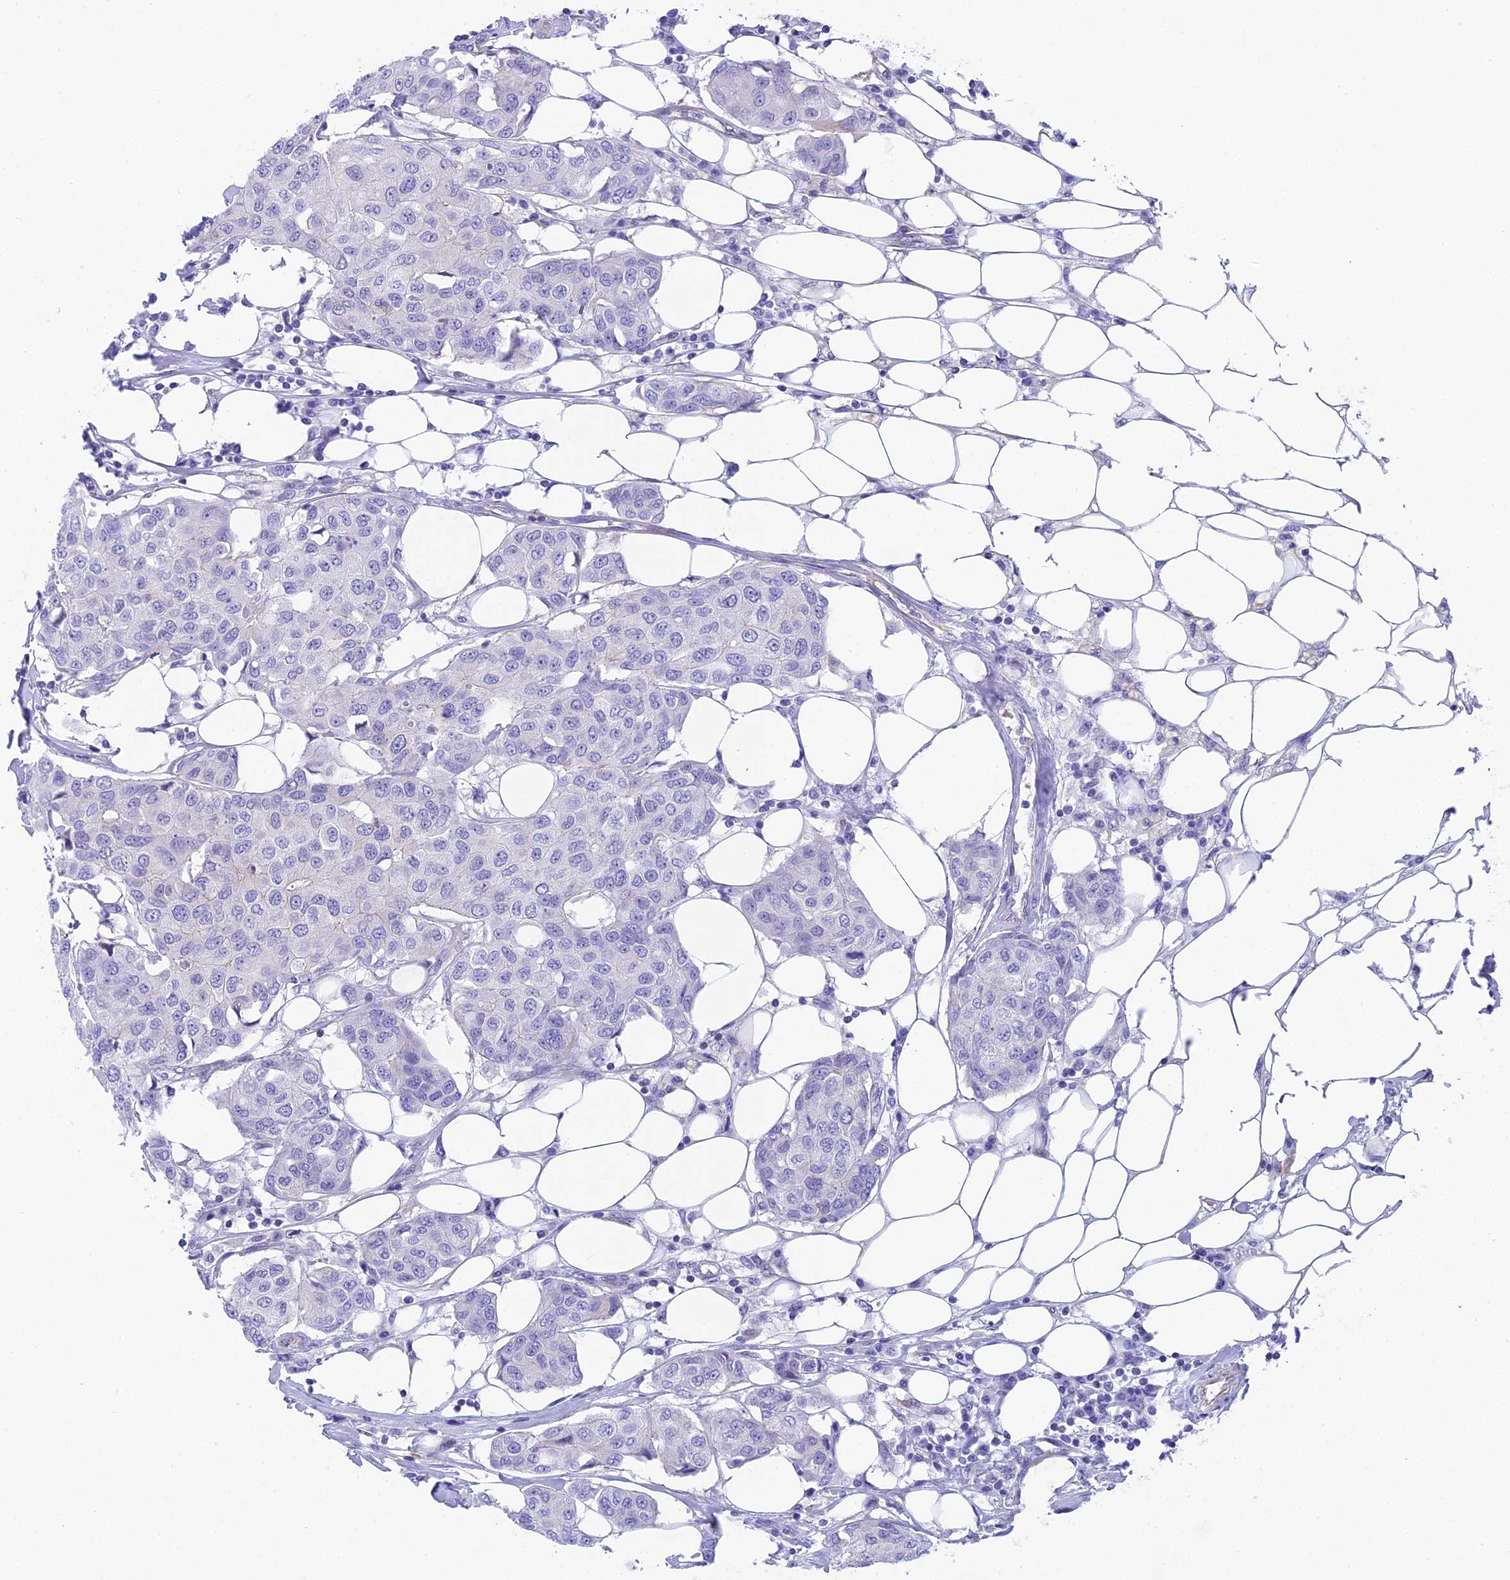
{"staining": {"intensity": "negative", "quantity": "none", "location": "none"}, "tissue": "breast cancer", "cell_type": "Tumor cells", "image_type": "cancer", "snomed": [{"axis": "morphology", "description": "Duct carcinoma"}, {"axis": "topography", "description": "Breast"}], "caption": "An immunohistochemistry (IHC) photomicrograph of breast intraductal carcinoma is shown. There is no staining in tumor cells of breast intraductal carcinoma.", "gene": "TACSTD2", "patient": {"sex": "female", "age": 80}}